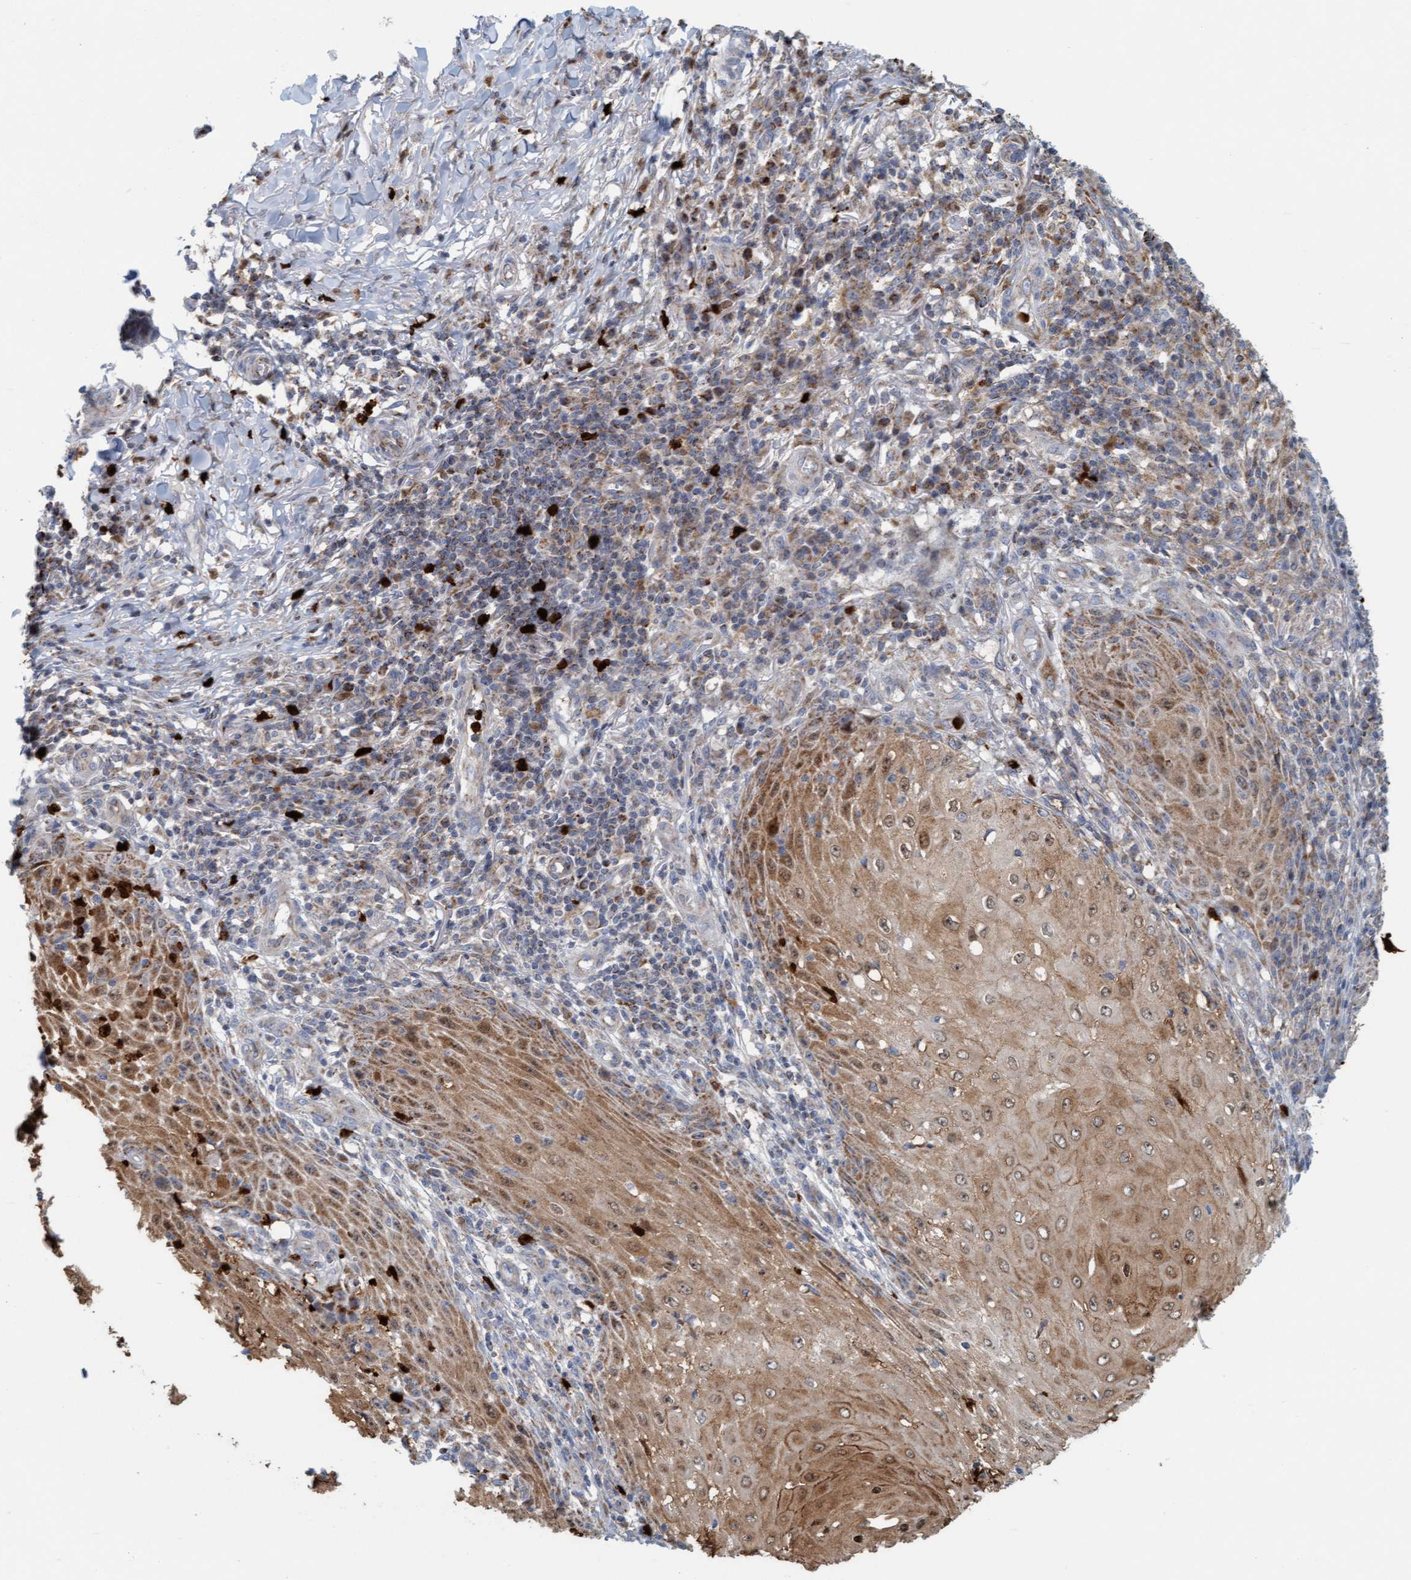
{"staining": {"intensity": "moderate", "quantity": ">75%", "location": "cytoplasmic/membranous,nuclear"}, "tissue": "skin cancer", "cell_type": "Tumor cells", "image_type": "cancer", "snomed": [{"axis": "morphology", "description": "Squamous cell carcinoma, NOS"}, {"axis": "topography", "description": "Skin"}], "caption": "Skin cancer stained for a protein reveals moderate cytoplasmic/membranous and nuclear positivity in tumor cells.", "gene": "B9D1", "patient": {"sex": "female", "age": 73}}